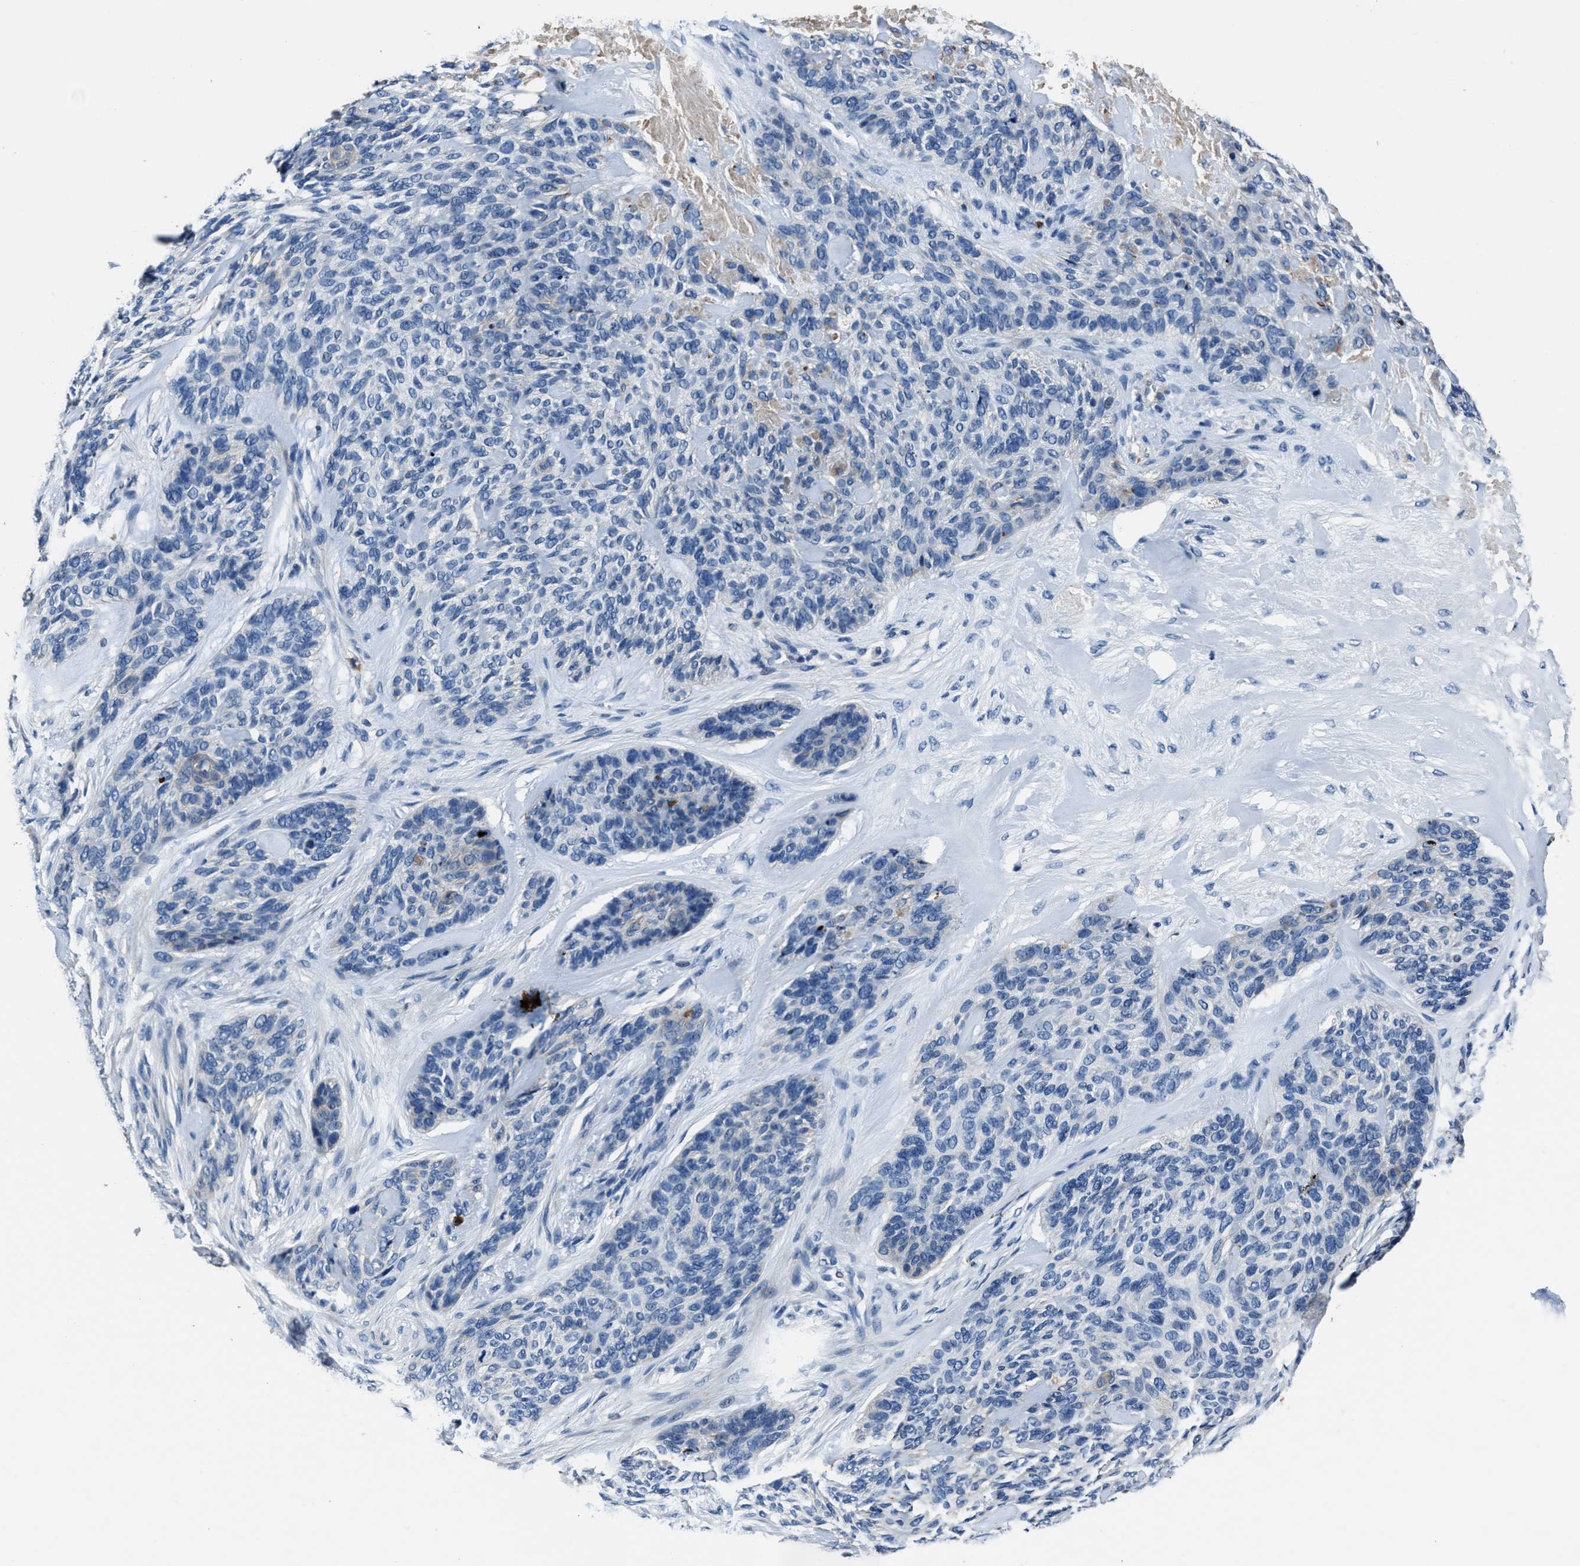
{"staining": {"intensity": "negative", "quantity": "none", "location": "none"}, "tissue": "skin cancer", "cell_type": "Tumor cells", "image_type": "cancer", "snomed": [{"axis": "morphology", "description": "Basal cell carcinoma"}, {"axis": "topography", "description": "Skin"}], "caption": "A histopathology image of human skin basal cell carcinoma is negative for staining in tumor cells.", "gene": "FGL2", "patient": {"sex": "male", "age": 55}}